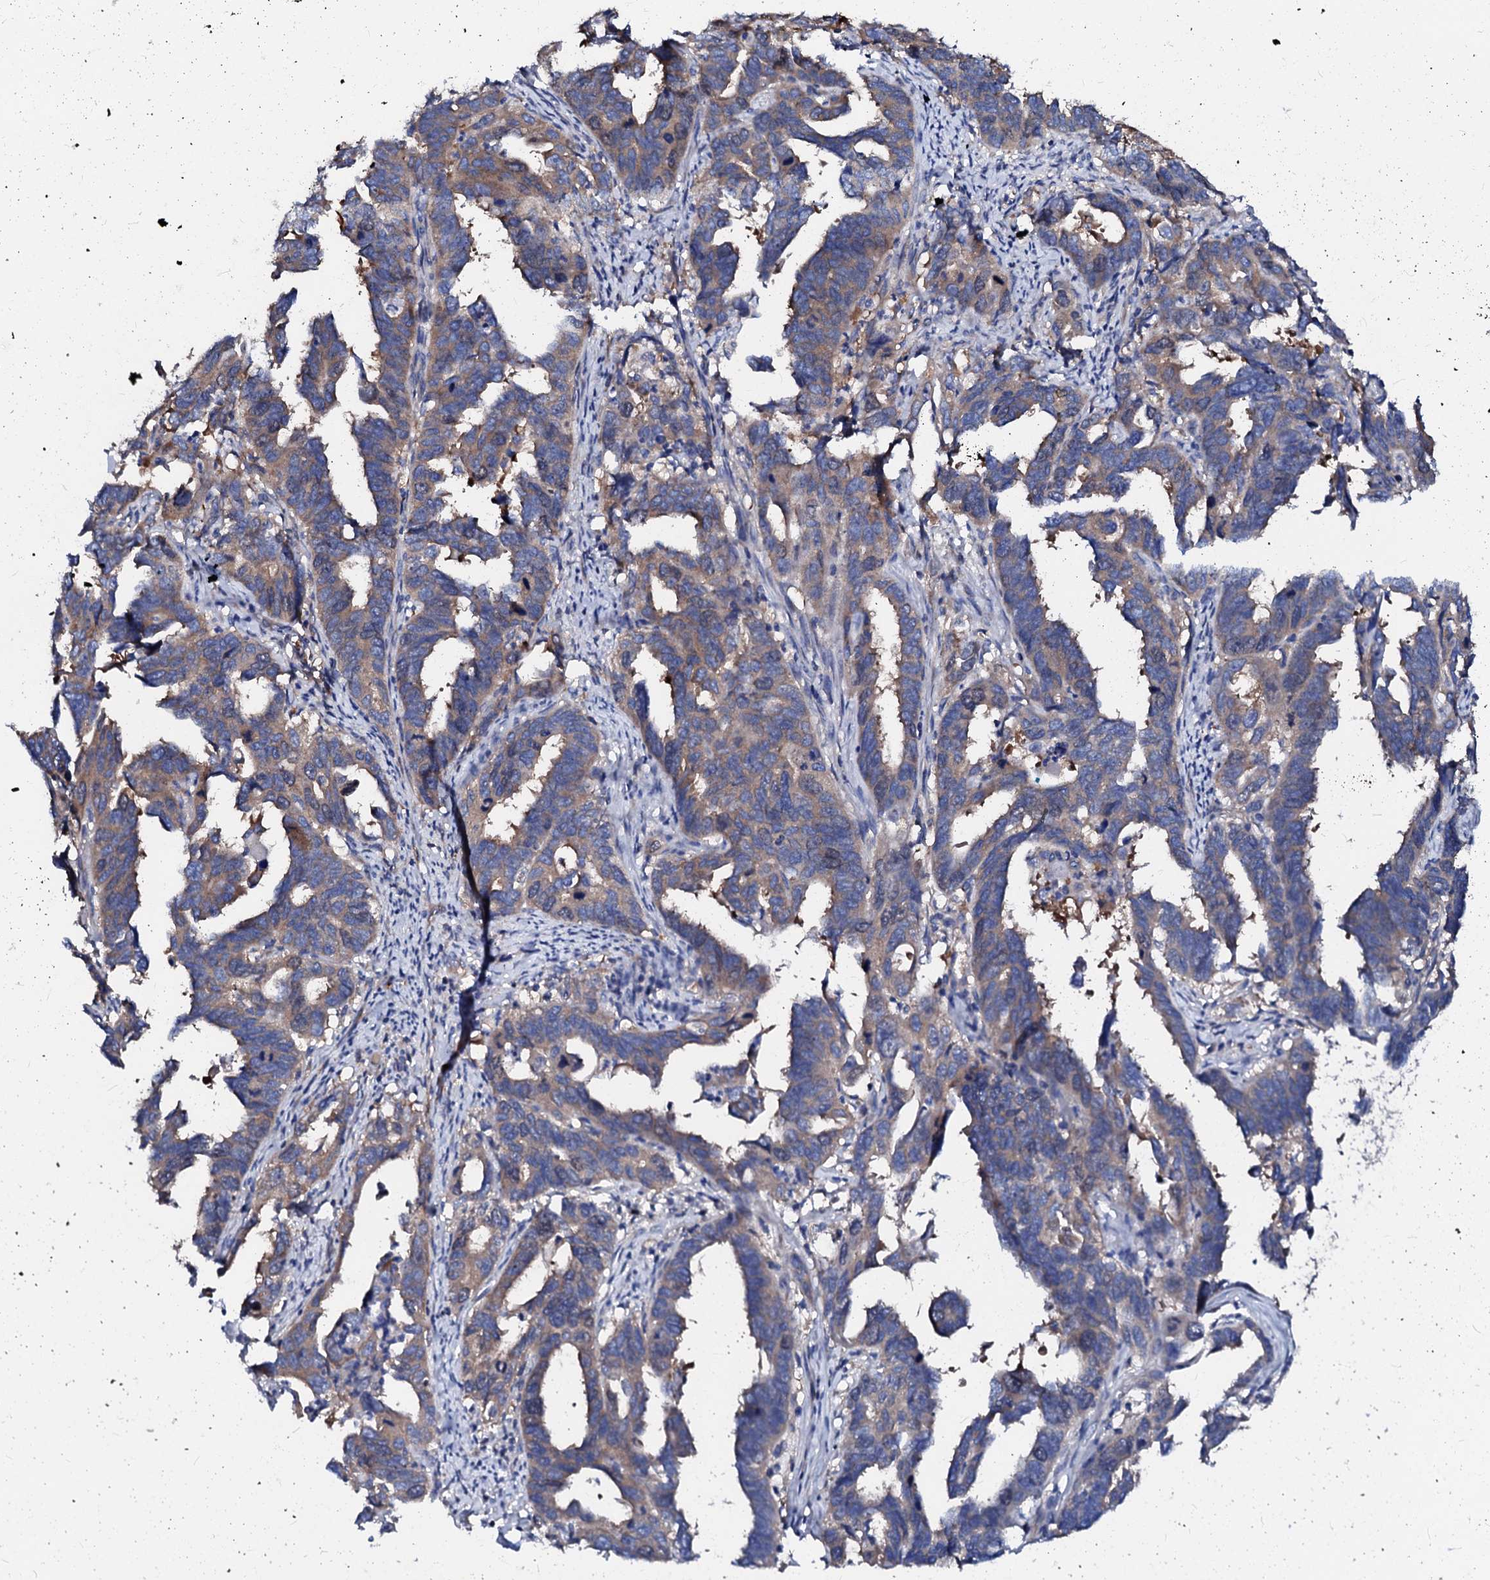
{"staining": {"intensity": "moderate", "quantity": "25%-75%", "location": "cytoplasmic/membranous"}, "tissue": "endometrial cancer", "cell_type": "Tumor cells", "image_type": "cancer", "snomed": [{"axis": "morphology", "description": "Adenocarcinoma, NOS"}, {"axis": "topography", "description": "Endometrium"}], "caption": "A high-resolution micrograph shows immunohistochemistry staining of endometrial cancer, which reveals moderate cytoplasmic/membranous expression in approximately 25%-75% of tumor cells.", "gene": "CSKMT", "patient": {"sex": "female", "age": 65}}